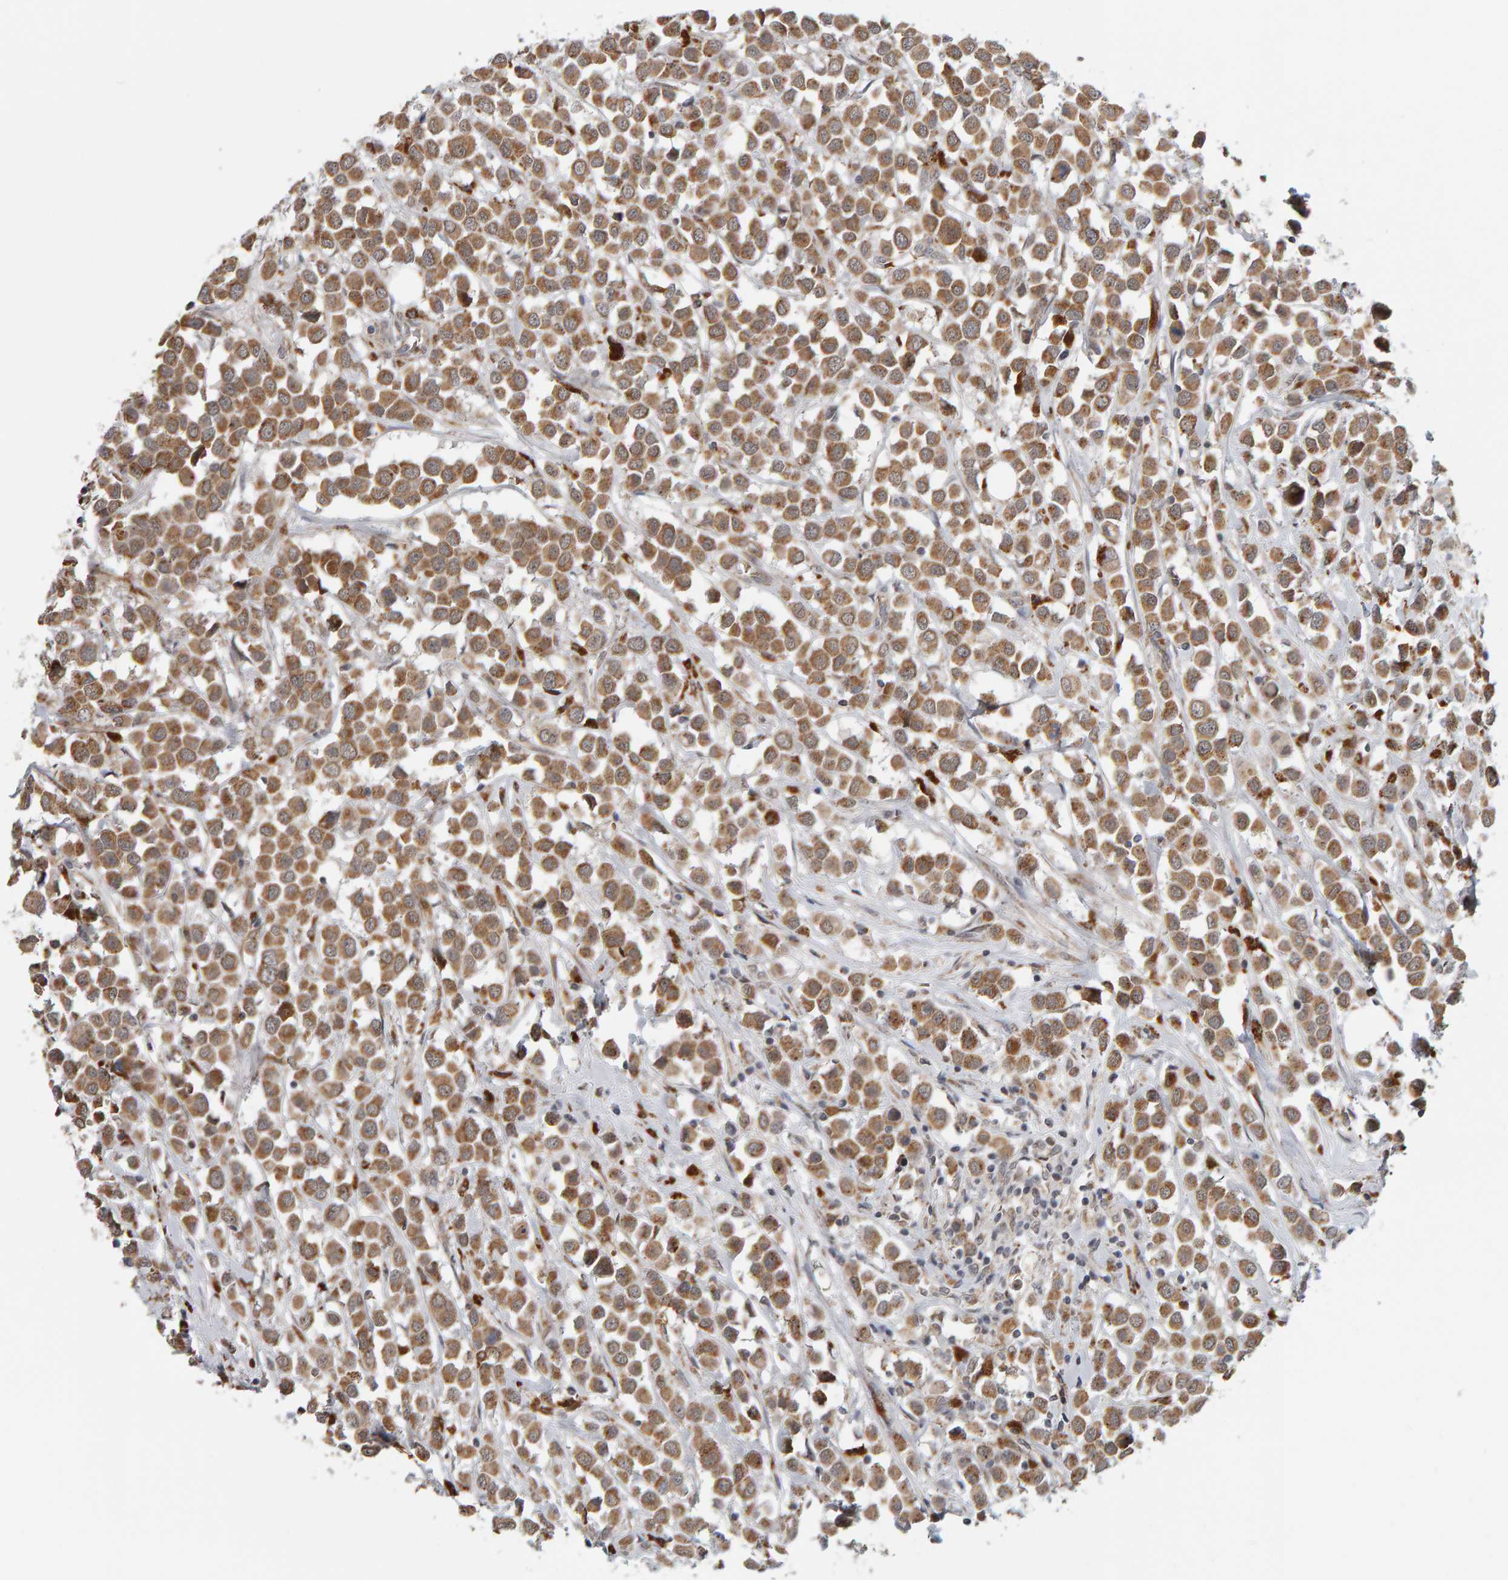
{"staining": {"intensity": "moderate", "quantity": ">75%", "location": "cytoplasmic/membranous"}, "tissue": "breast cancer", "cell_type": "Tumor cells", "image_type": "cancer", "snomed": [{"axis": "morphology", "description": "Duct carcinoma"}, {"axis": "topography", "description": "Breast"}], "caption": "The image exhibits a brown stain indicating the presence of a protein in the cytoplasmic/membranous of tumor cells in breast invasive ductal carcinoma. The staining was performed using DAB, with brown indicating positive protein expression. Nuclei are stained blue with hematoxylin.", "gene": "DAP3", "patient": {"sex": "female", "age": 61}}